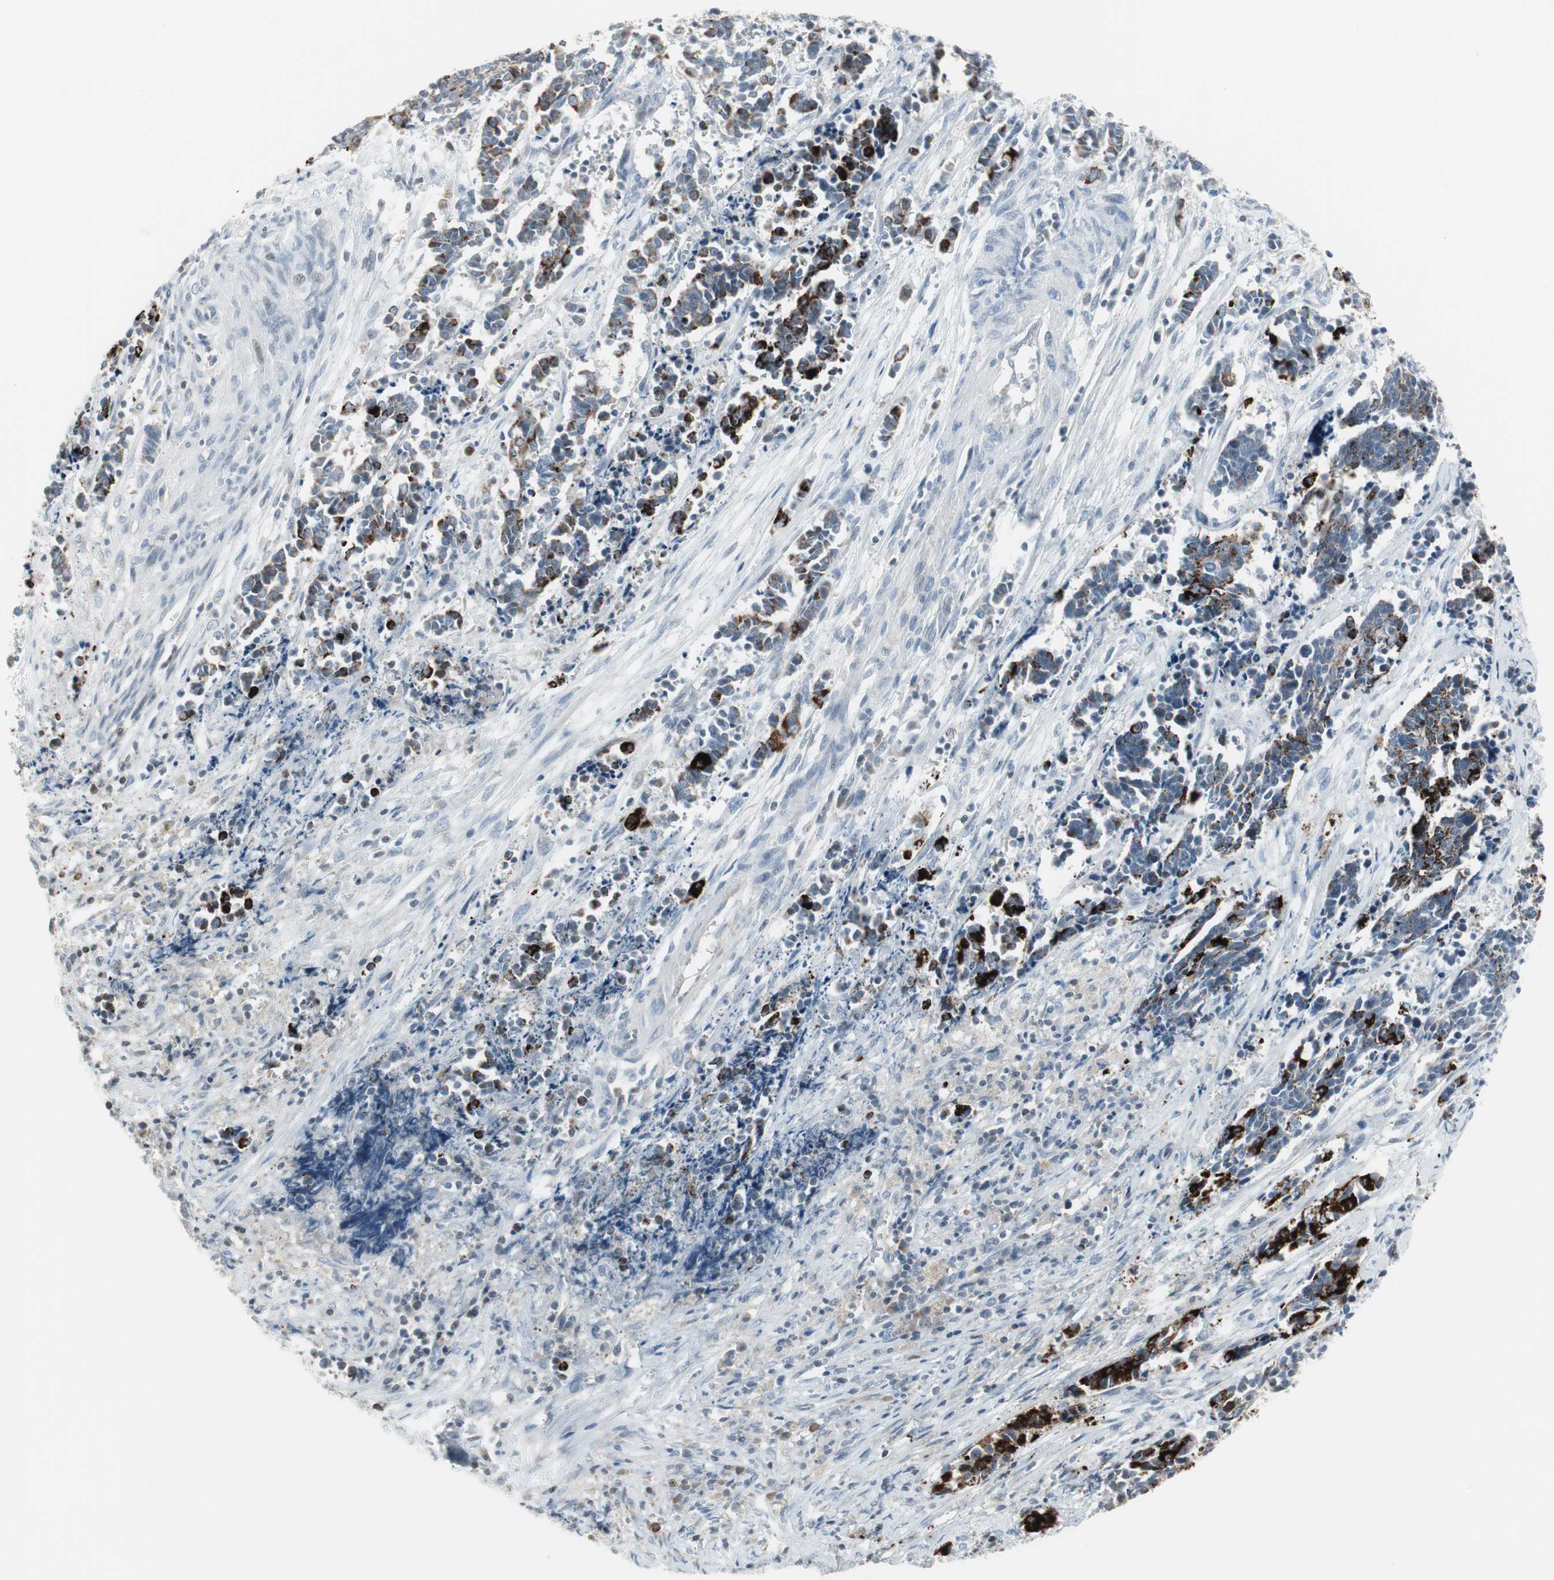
{"staining": {"intensity": "strong", "quantity": "25%-75%", "location": "cytoplasmic/membranous"}, "tissue": "cervical cancer", "cell_type": "Tumor cells", "image_type": "cancer", "snomed": [{"axis": "morphology", "description": "Squamous cell carcinoma, NOS"}, {"axis": "topography", "description": "Cervix"}], "caption": "Immunohistochemistry (DAB) staining of human cervical cancer reveals strong cytoplasmic/membranous protein expression in approximately 25%-75% of tumor cells.", "gene": "ARG2", "patient": {"sex": "female", "age": 35}}